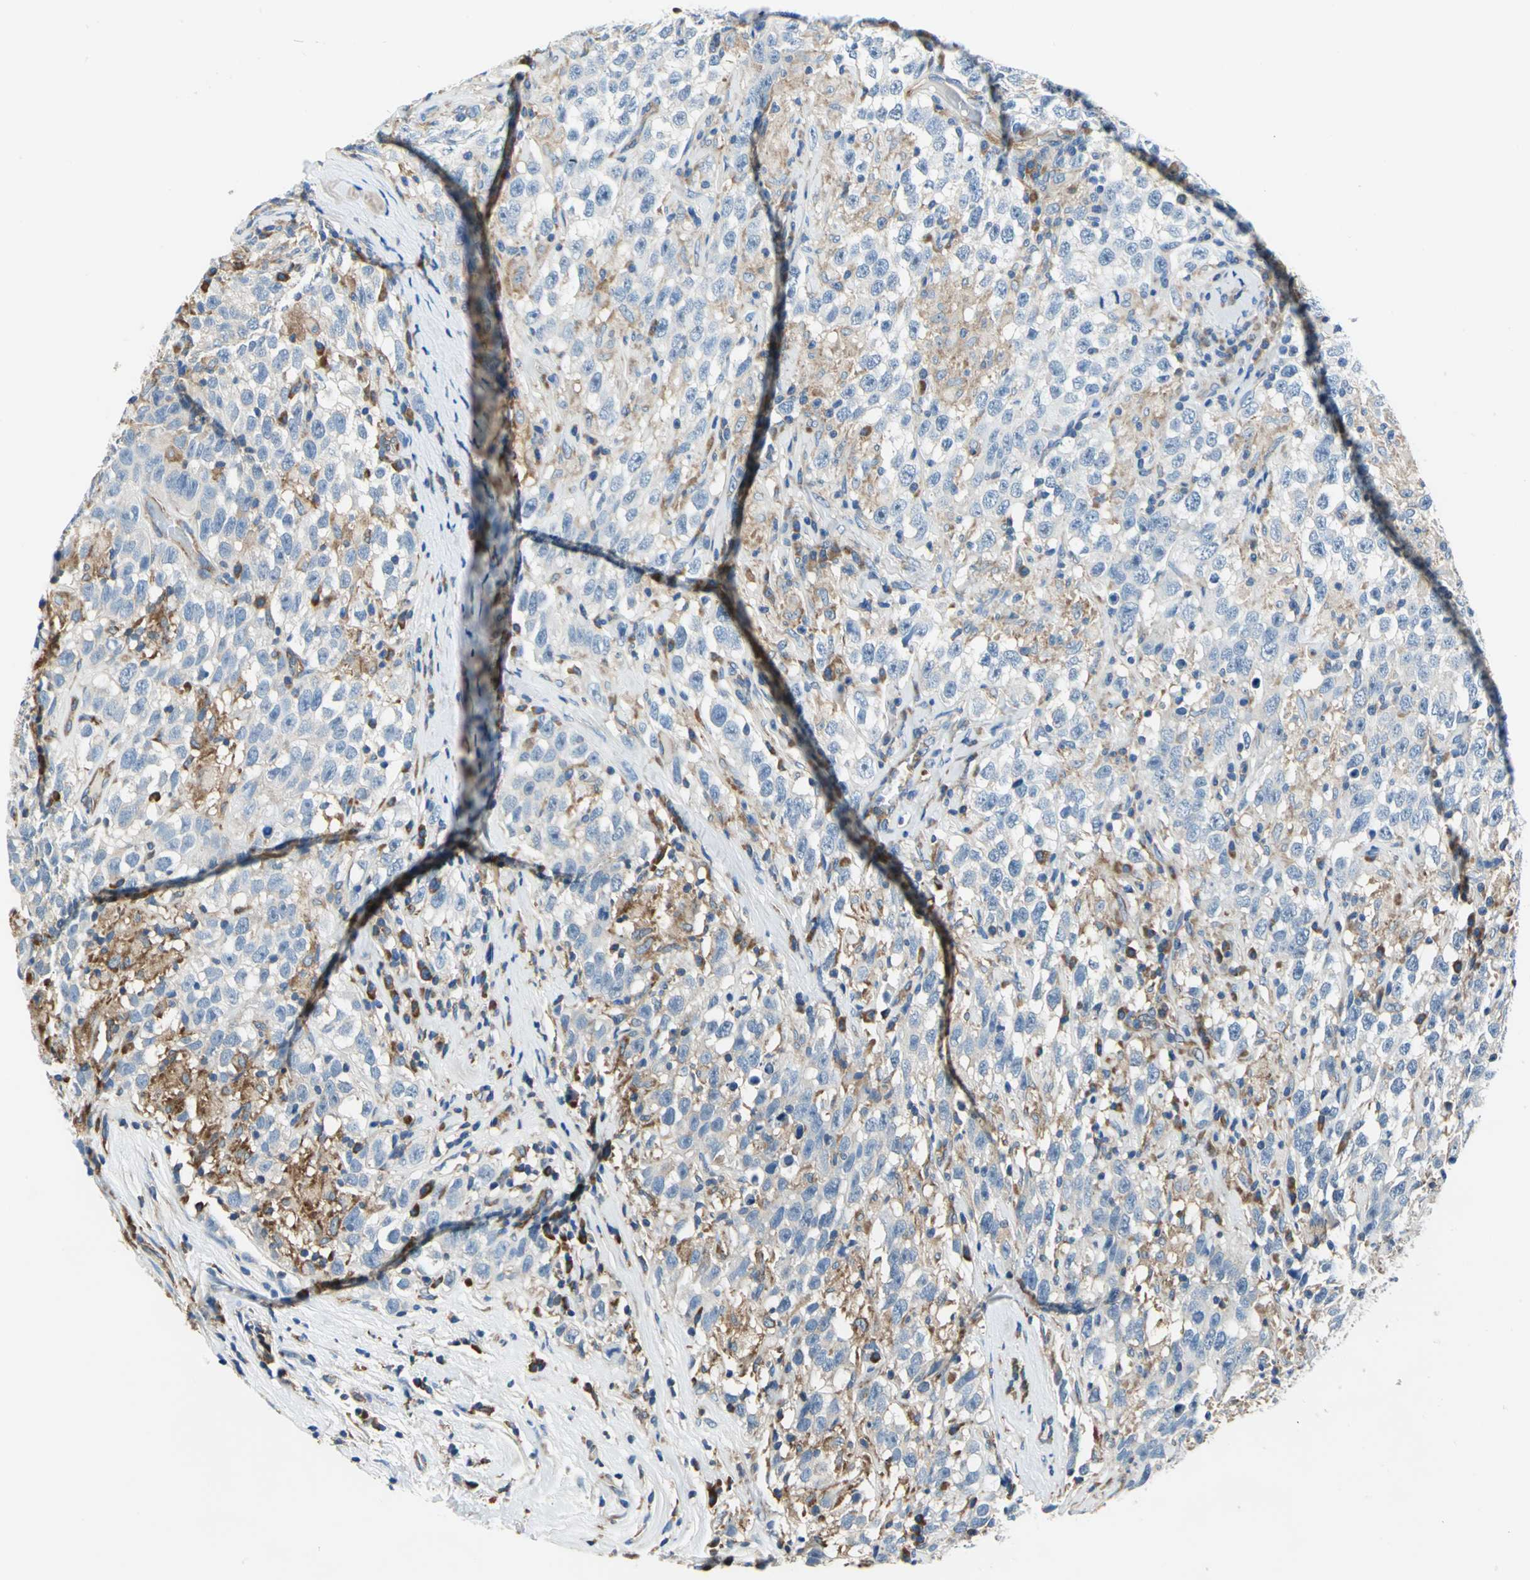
{"staining": {"intensity": "weak", "quantity": "<25%", "location": "cytoplasmic/membranous"}, "tissue": "testis cancer", "cell_type": "Tumor cells", "image_type": "cancer", "snomed": [{"axis": "morphology", "description": "Seminoma, NOS"}, {"axis": "topography", "description": "Testis"}], "caption": "This histopathology image is of seminoma (testis) stained with IHC to label a protein in brown with the nuclei are counter-stained blue. There is no expression in tumor cells.", "gene": "TRIM25", "patient": {"sex": "male", "age": 41}}